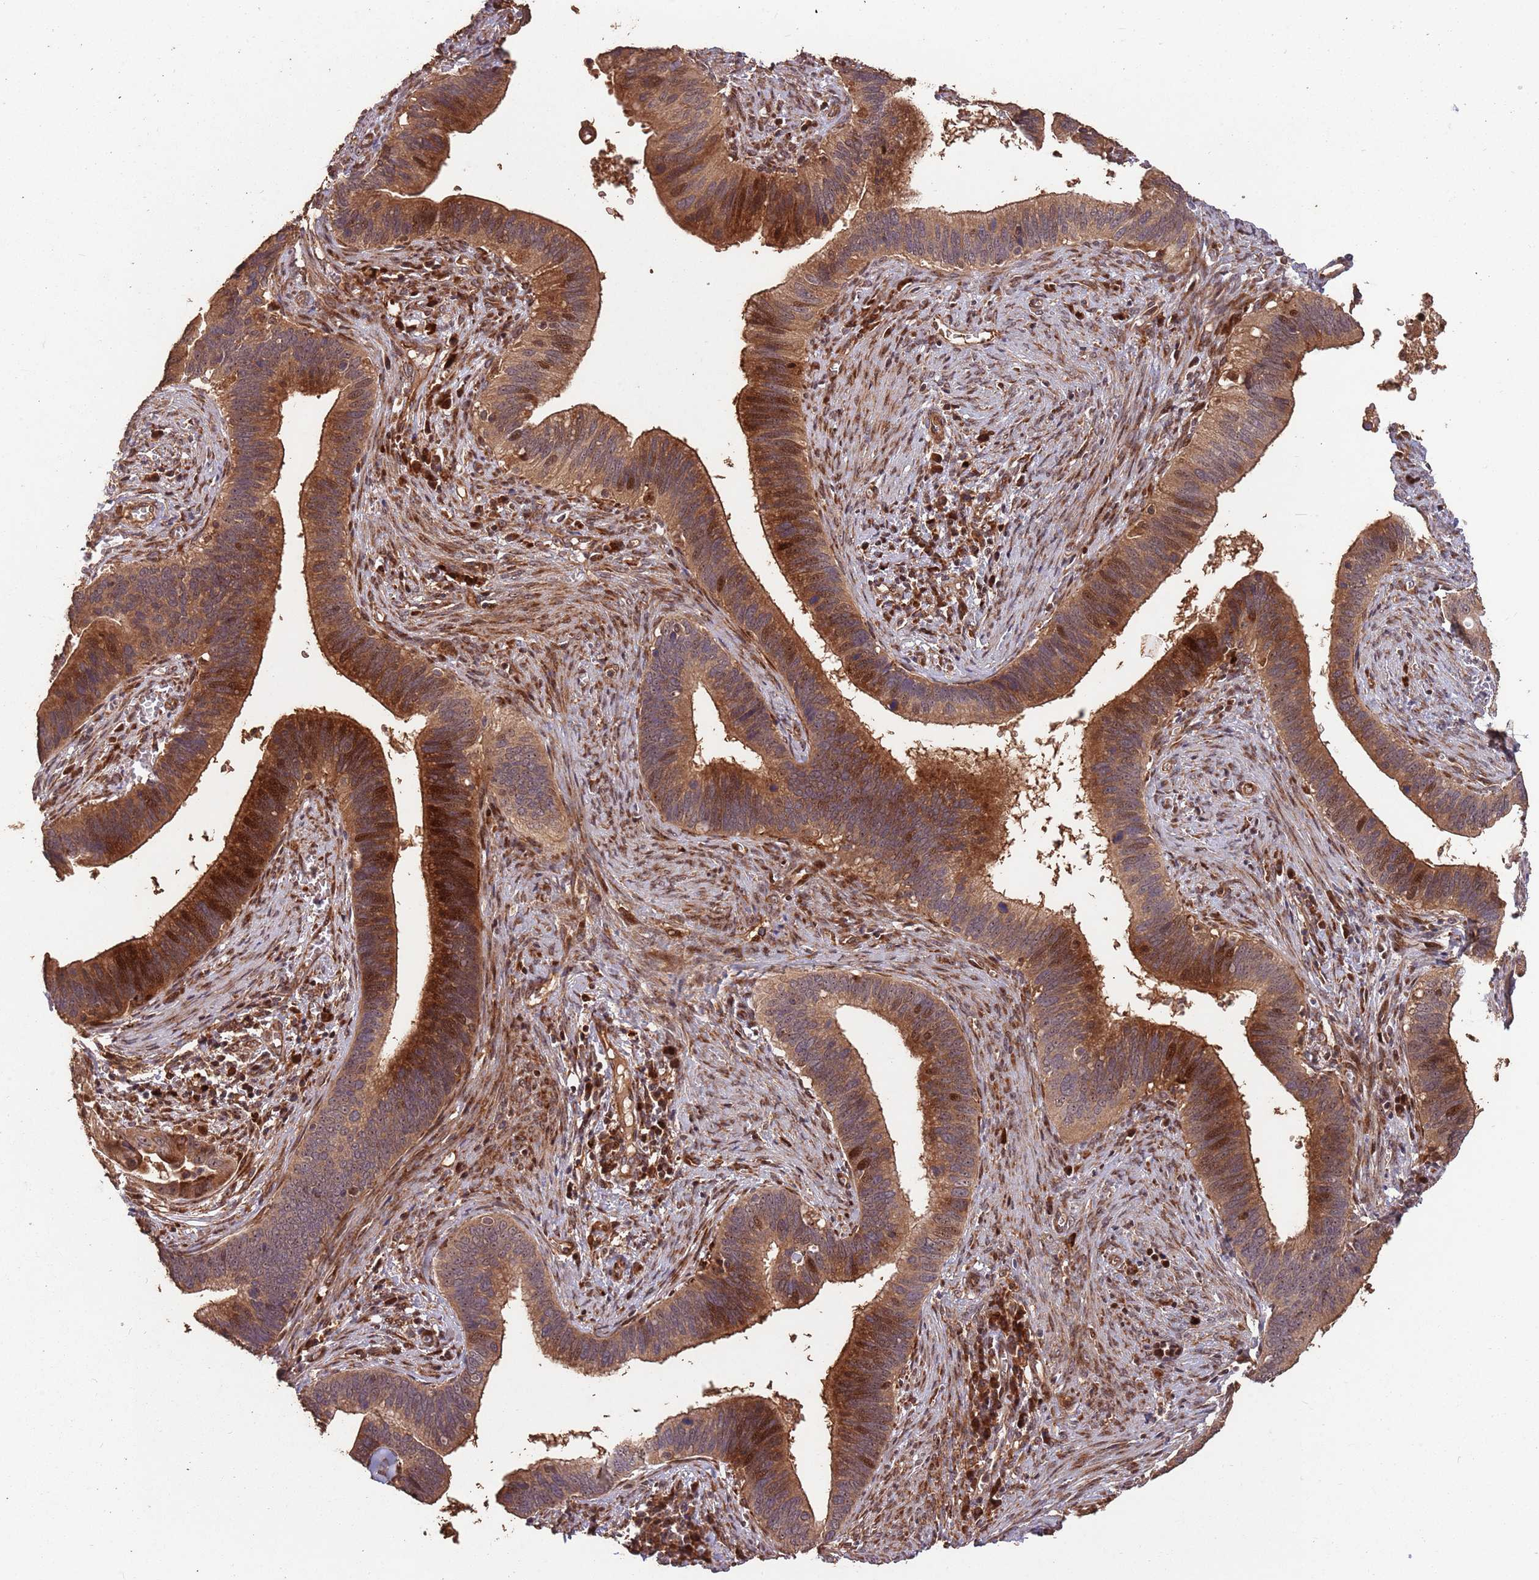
{"staining": {"intensity": "moderate", "quantity": ">75%", "location": "cytoplasmic/membranous,nuclear"}, "tissue": "cervical cancer", "cell_type": "Tumor cells", "image_type": "cancer", "snomed": [{"axis": "morphology", "description": "Adenocarcinoma, NOS"}, {"axis": "topography", "description": "Cervix"}], "caption": "A photomicrograph of human cervical cancer (adenocarcinoma) stained for a protein shows moderate cytoplasmic/membranous and nuclear brown staining in tumor cells.", "gene": "ZNF428", "patient": {"sex": "female", "age": 42}}